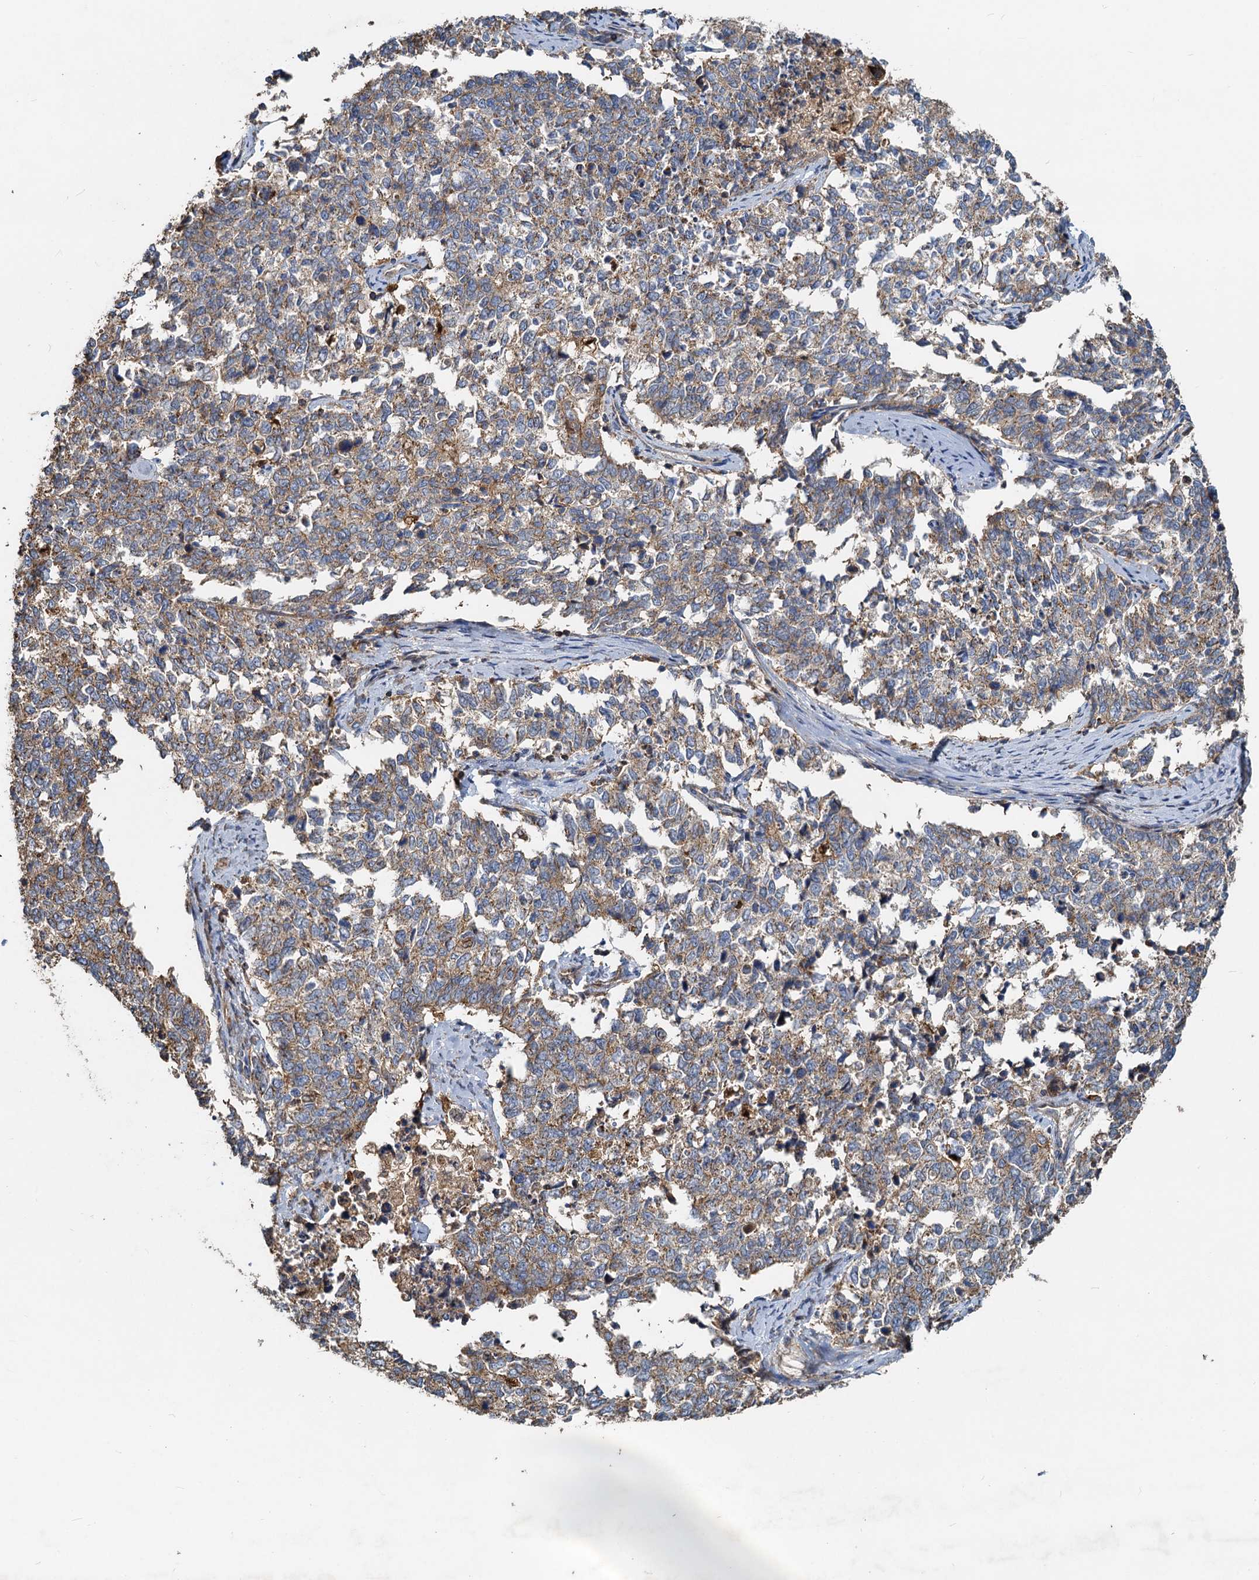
{"staining": {"intensity": "weak", "quantity": ">75%", "location": "cytoplasmic/membranous"}, "tissue": "cervical cancer", "cell_type": "Tumor cells", "image_type": "cancer", "snomed": [{"axis": "morphology", "description": "Squamous cell carcinoma, NOS"}, {"axis": "topography", "description": "Cervix"}], "caption": "High-power microscopy captured an immunohistochemistry (IHC) photomicrograph of cervical cancer (squamous cell carcinoma), revealing weak cytoplasmic/membranous expression in approximately >75% of tumor cells.", "gene": "SDS", "patient": {"sex": "female", "age": 63}}